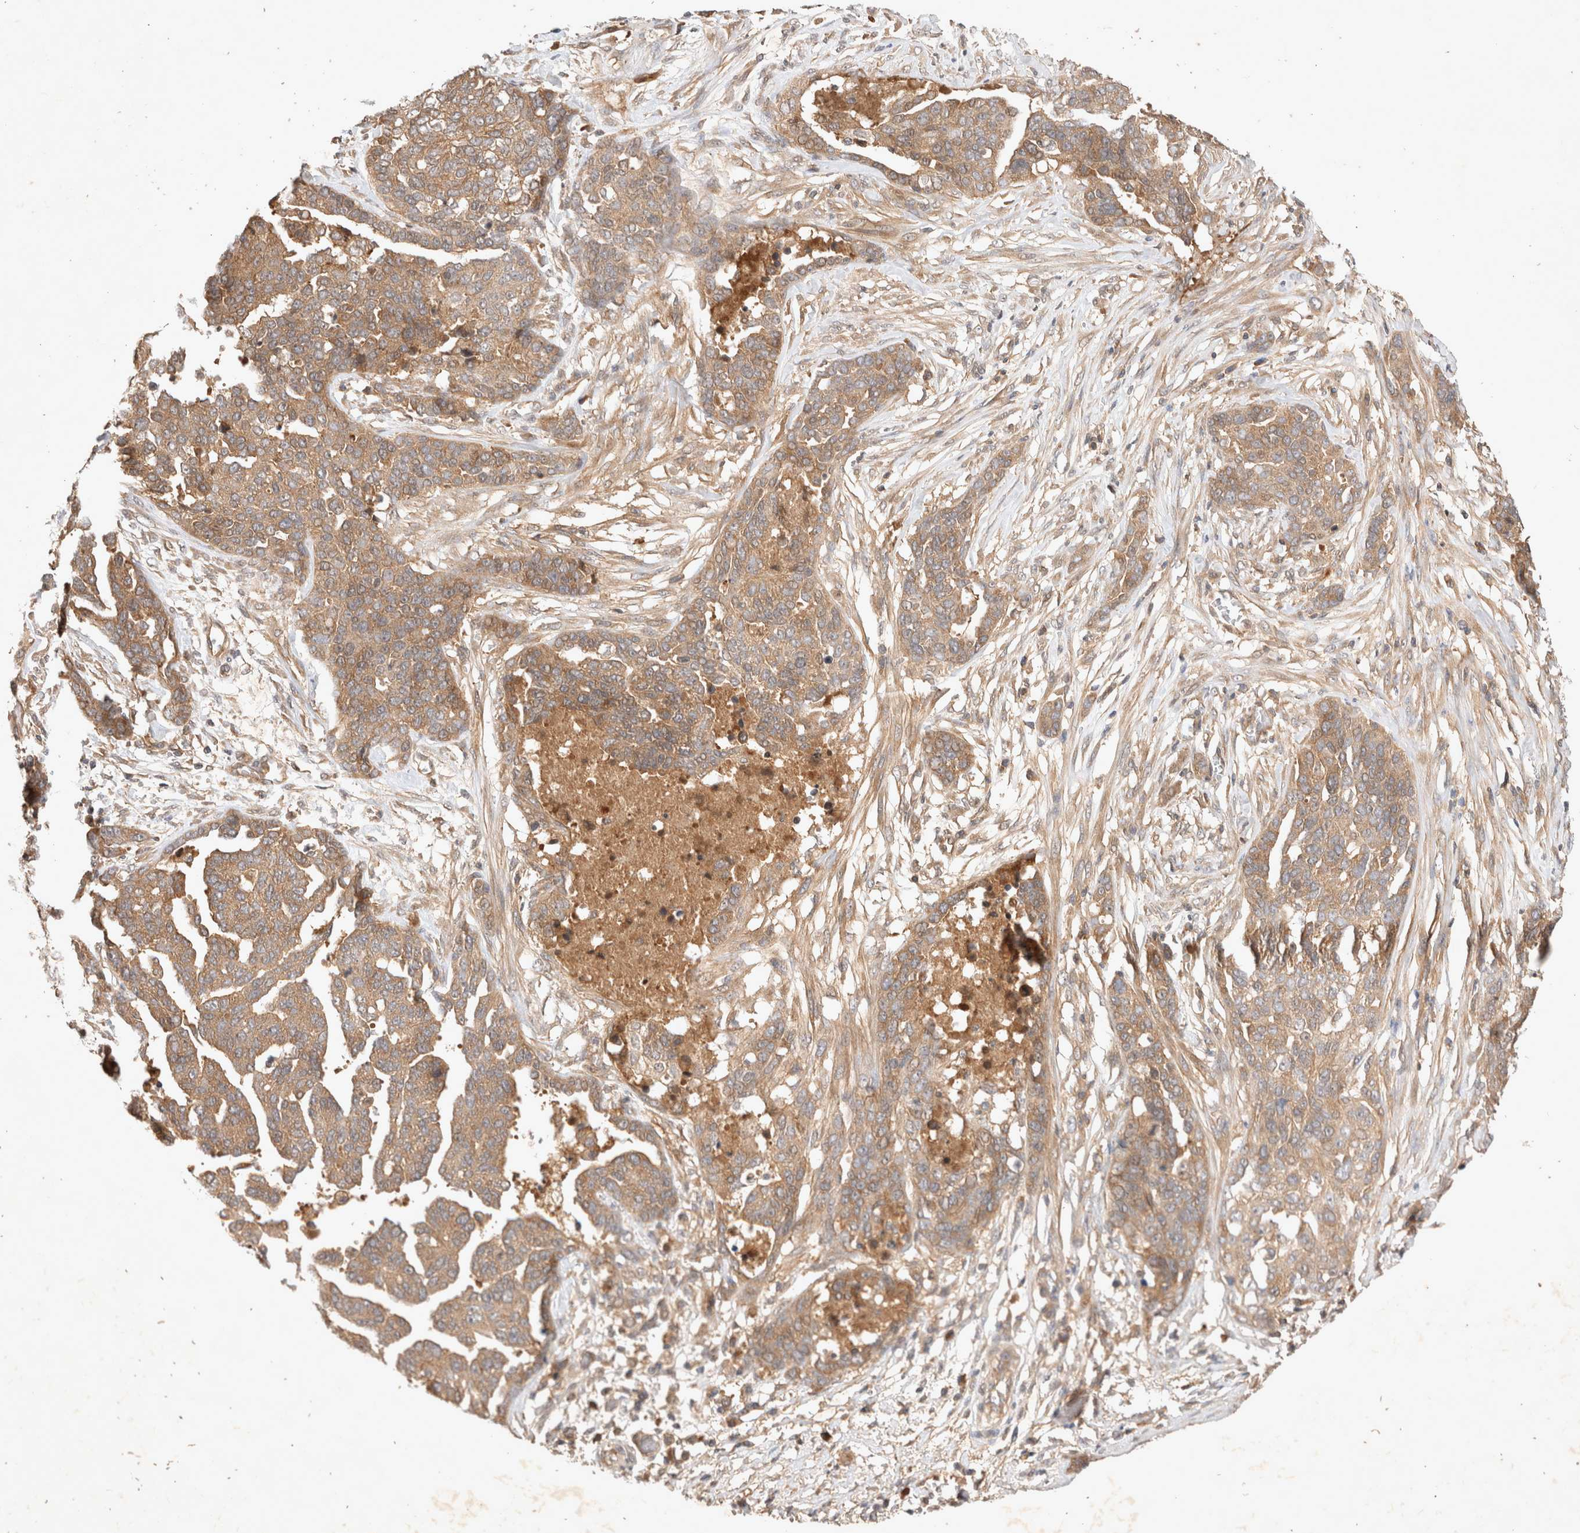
{"staining": {"intensity": "moderate", "quantity": ">75%", "location": "cytoplasmic/membranous"}, "tissue": "ovarian cancer", "cell_type": "Tumor cells", "image_type": "cancer", "snomed": [{"axis": "morphology", "description": "Cystadenocarcinoma, serous, NOS"}, {"axis": "topography", "description": "Ovary"}], "caption": "This image reveals serous cystadenocarcinoma (ovarian) stained with immunohistochemistry to label a protein in brown. The cytoplasmic/membranous of tumor cells show moderate positivity for the protein. Nuclei are counter-stained blue.", "gene": "YES1", "patient": {"sex": "female", "age": 44}}